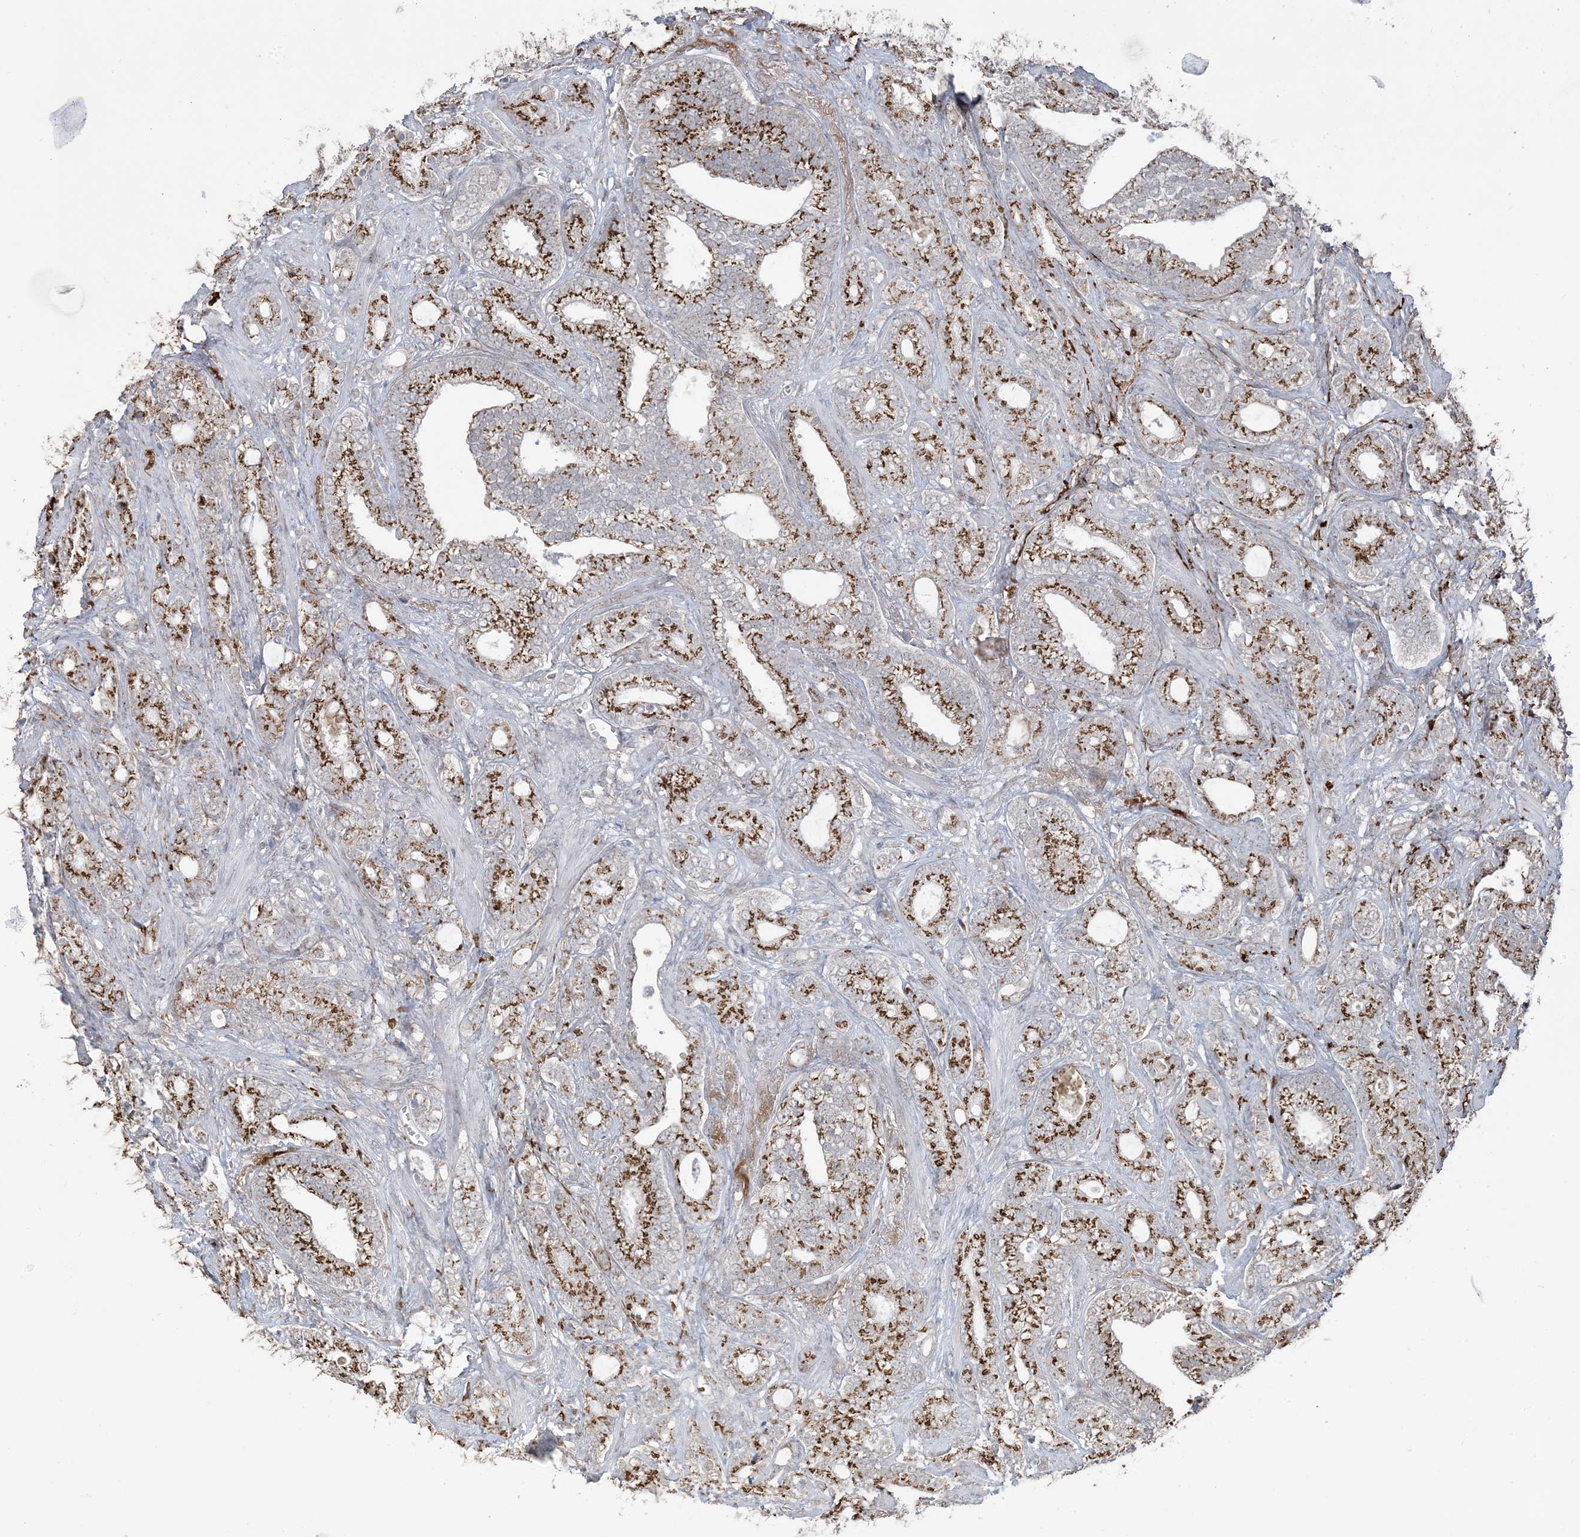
{"staining": {"intensity": "strong", "quantity": ">75%", "location": "cytoplasmic/membranous"}, "tissue": "prostate cancer", "cell_type": "Tumor cells", "image_type": "cancer", "snomed": [{"axis": "morphology", "description": "Adenocarcinoma, High grade"}, {"axis": "topography", "description": "Prostate and seminal vesicle, NOS"}], "caption": "Prostate cancer (adenocarcinoma (high-grade)) stained for a protein reveals strong cytoplasmic/membranous positivity in tumor cells. (IHC, brightfield microscopy, high magnification).", "gene": "XRN1", "patient": {"sex": "male", "age": 67}}